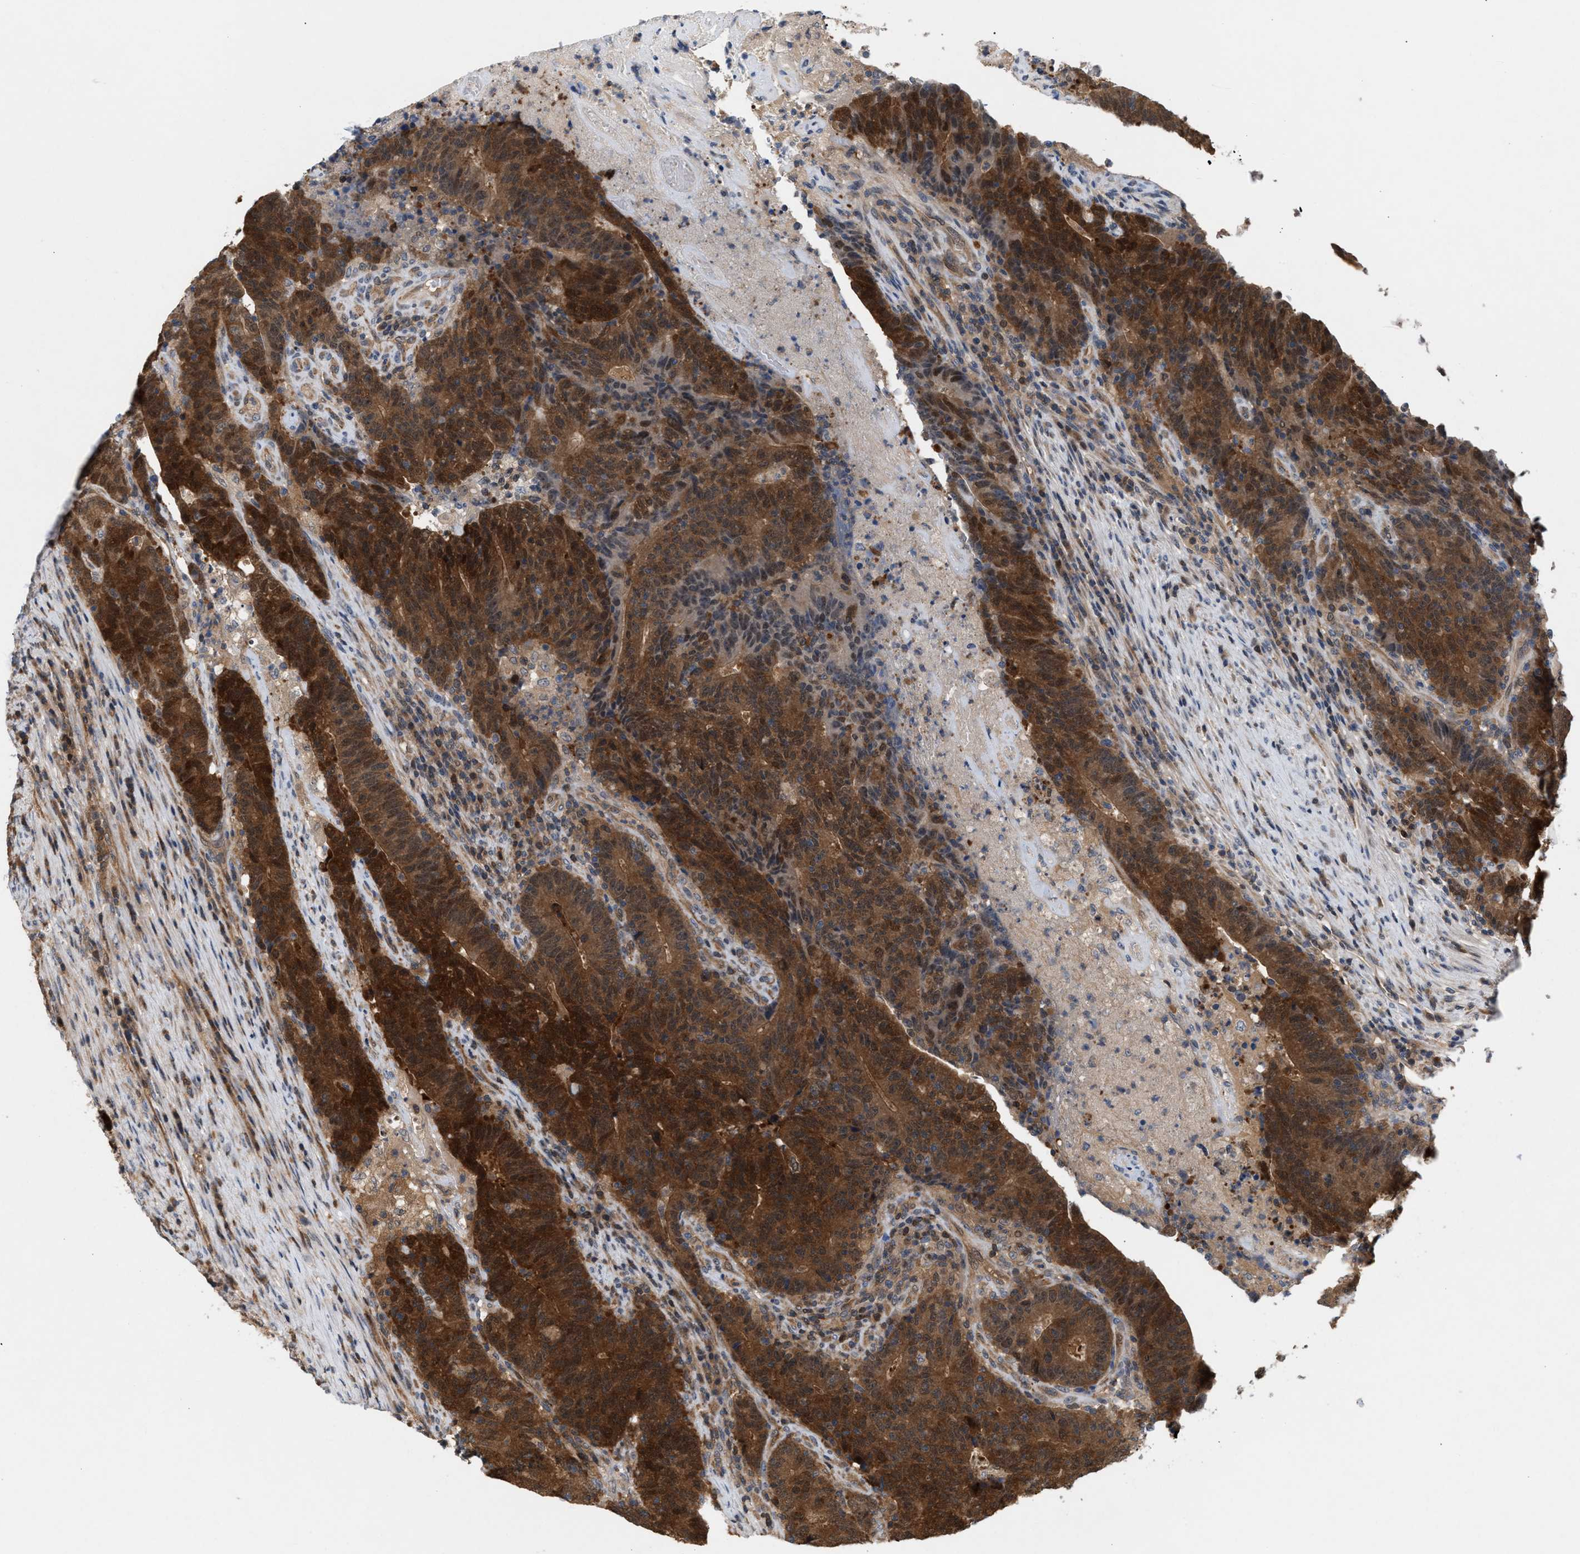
{"staining": {"intensity": "strong", "quantity": ">75%", "location": "cytoplasmic/membranous,nuclear"}, "tissue": "colorectal cancer", "cell_type": "Tumor cells", "image_type": "cancer", "snomed": [{"axis": "morphology", "description": "Normal tissue, NOS"}, {"axis": "morphology", "description": "Adenocarcinoma, NOS"}, {"axis": "topography", "description": "Colon"}], "caption": "A photomicrograph of human colorectal cancer stained for a protein displays strong cytoplasmic/membranous and nuclear brown staining in tumor cells.", "gene": "GLOD4", "patient": {"sex": "female", "age": 75}}